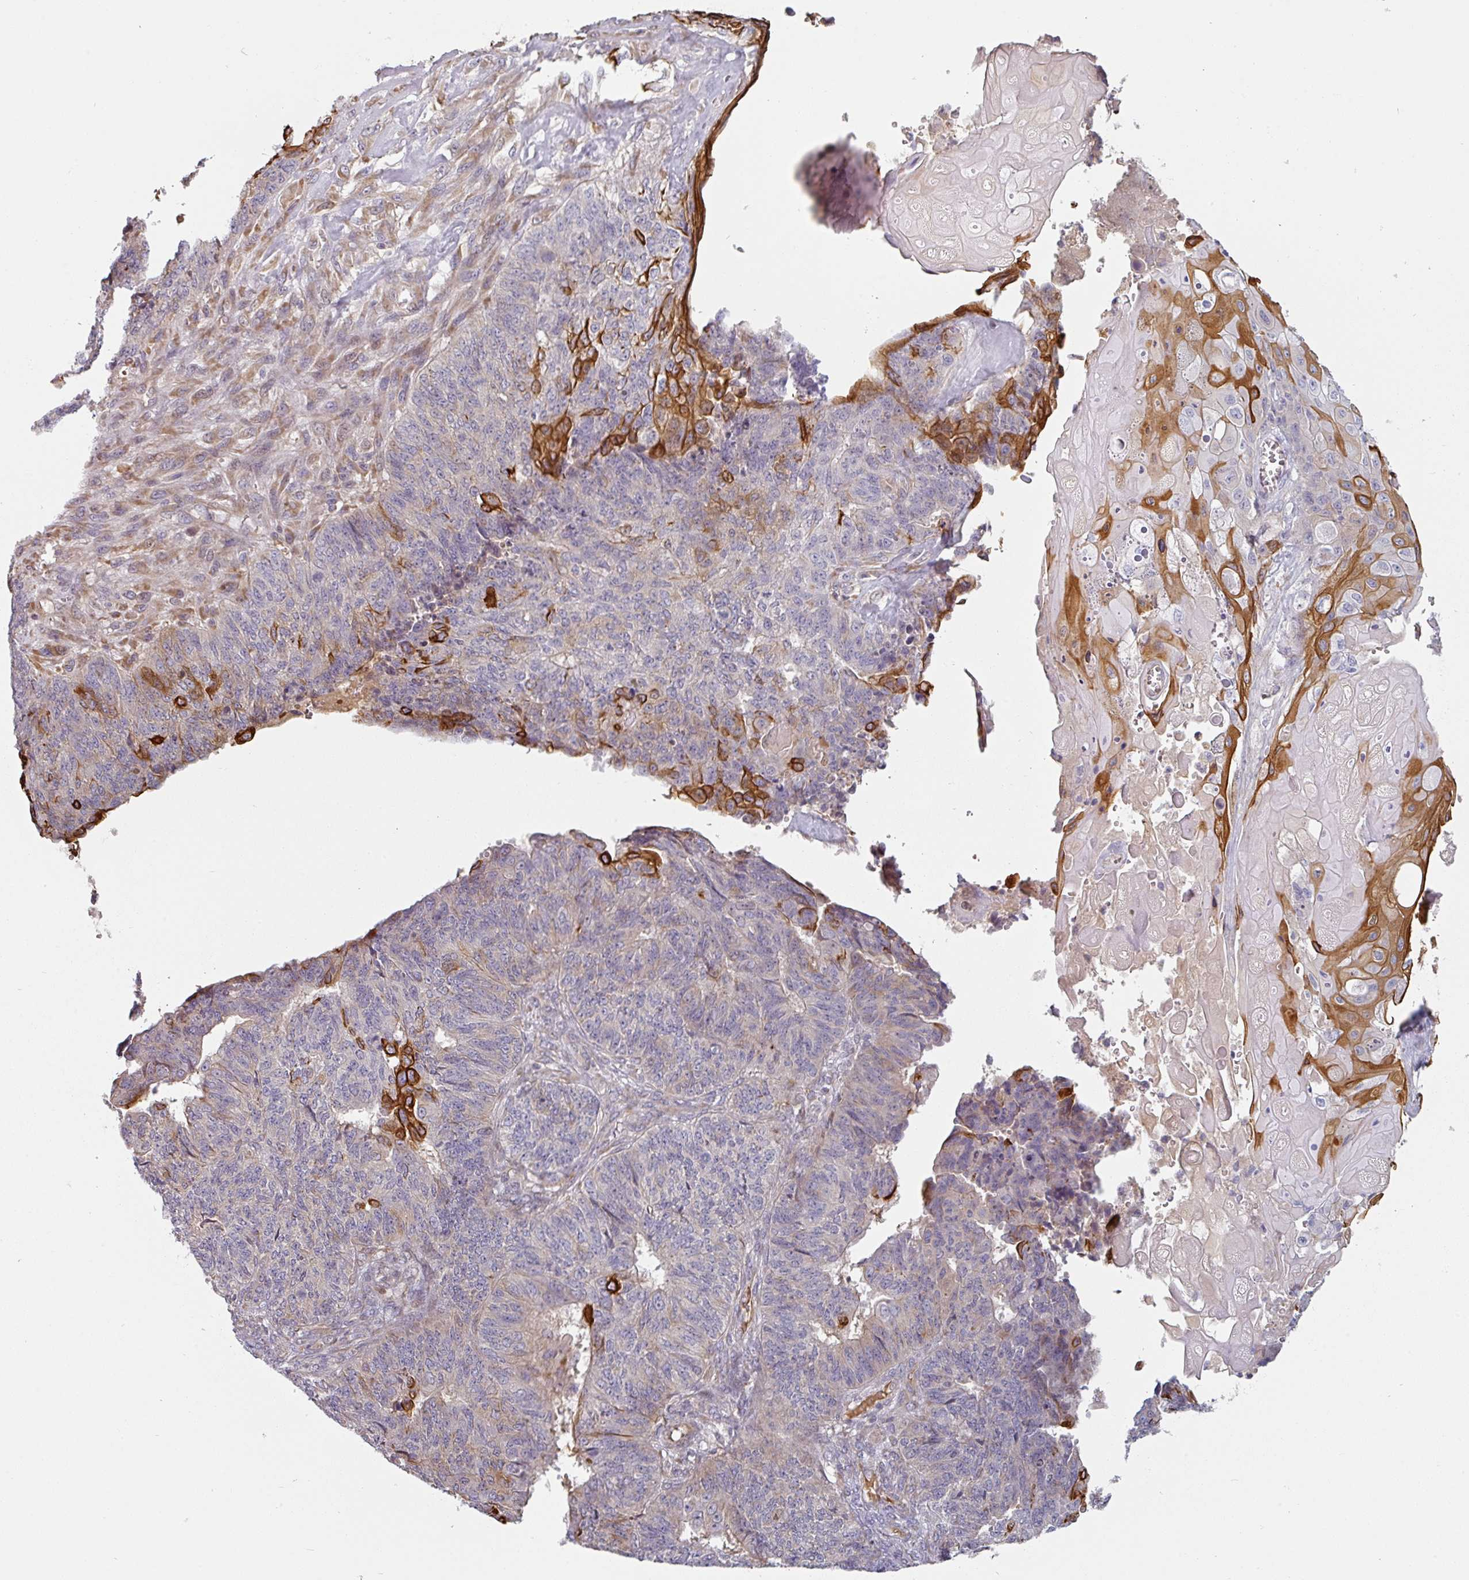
{"staining": {"intensity": "strong", "quantity": "<25%", "location": "cytoplasmic/membranous"}, "tissue": "endometrial cancer", "cell_type": "Tumor cells", "image_type": "cancer", "snomed": [{"axis": "morphology", "description": "Adenocarcinoma, NOS"}, {"axis": "topography", "description": "Endometrium"}], "caption": "Protein staining of endometrial cancer (adenocarcinoma) tissue demonstrates strong cytoplasmic/membranous staining in approximately <25% of tumor cells.", "gene": "CEP78", "patient": {"sex": "female", "age": 32}}